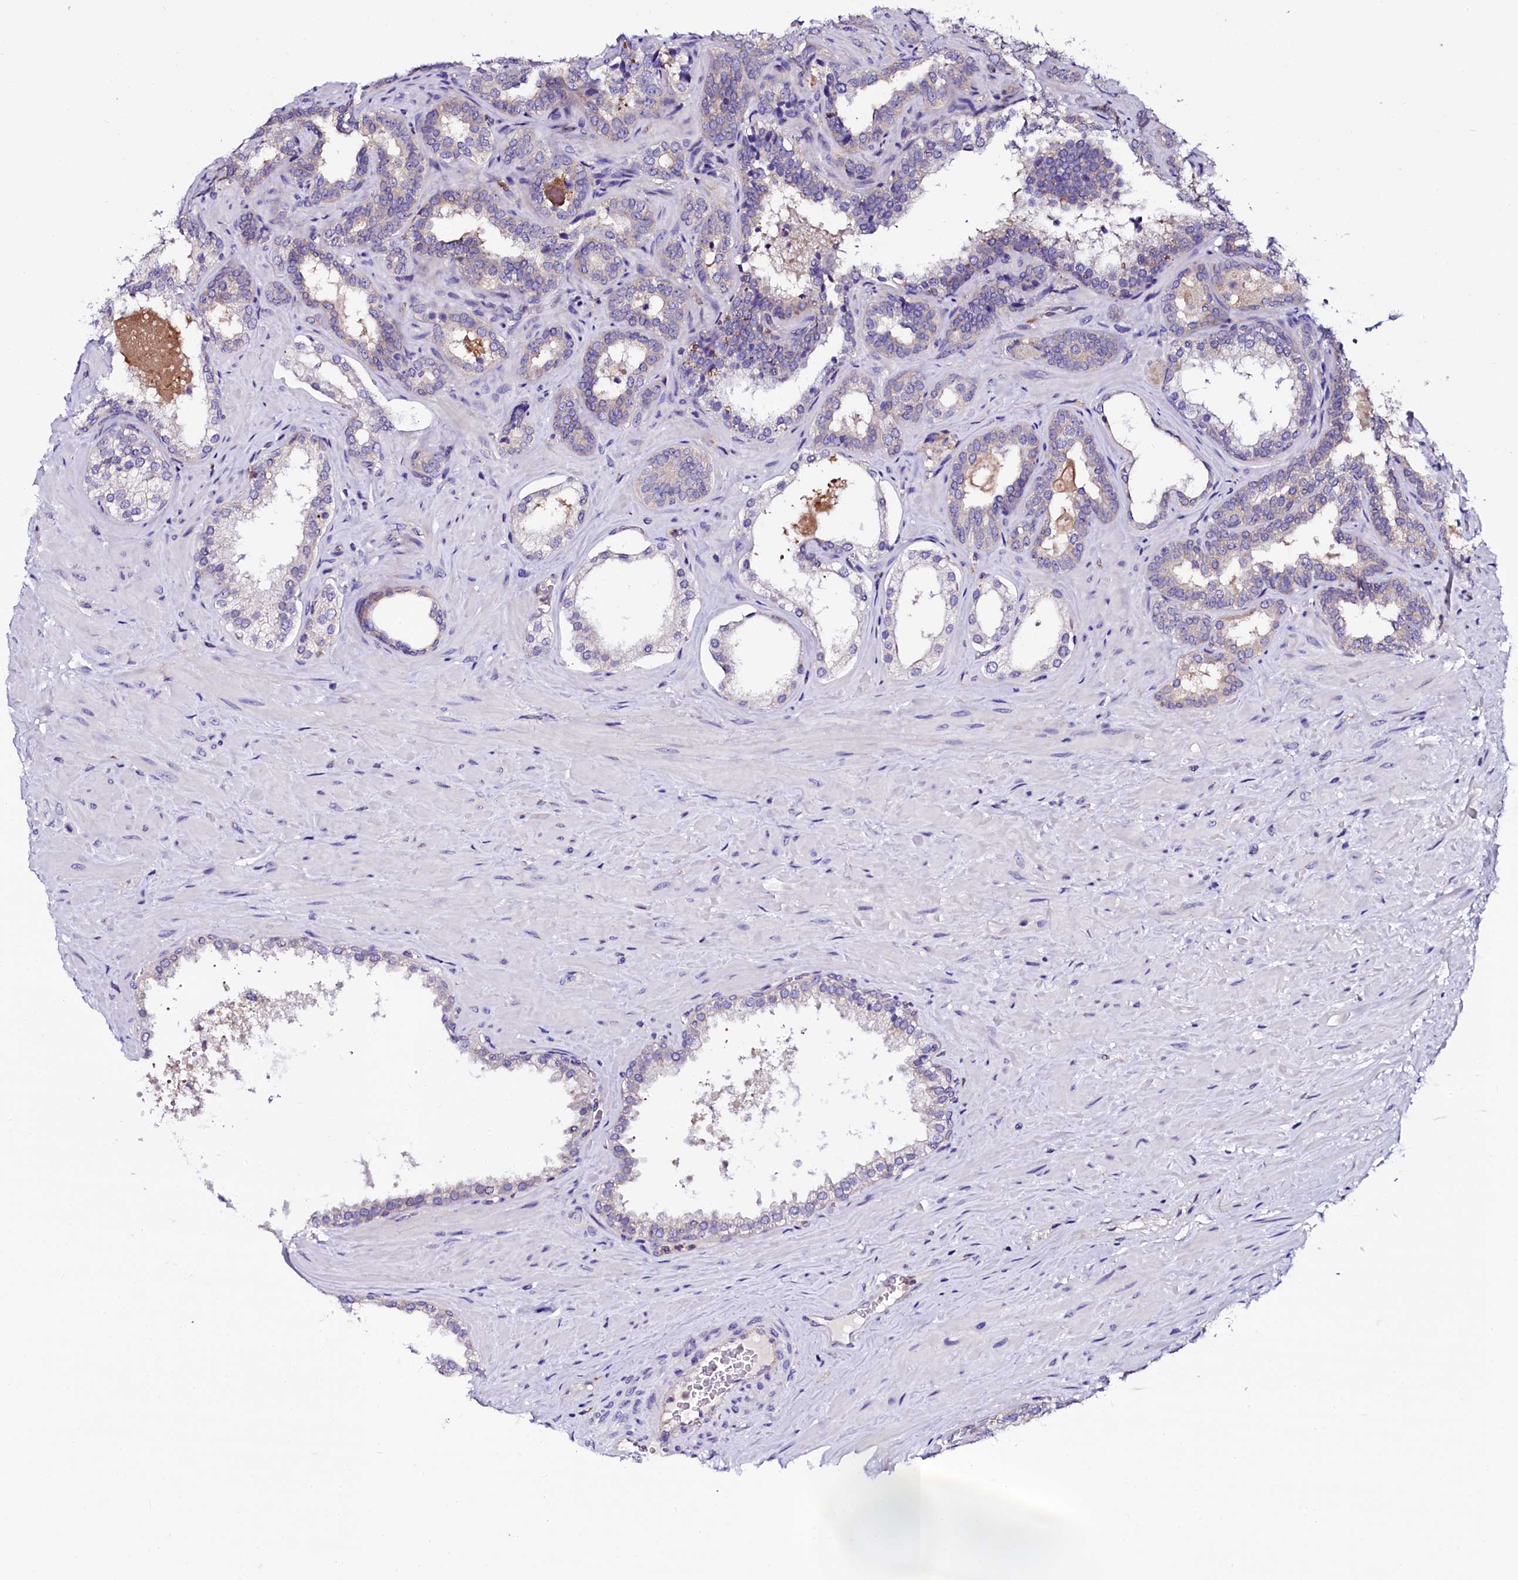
{"staining": {"intensity": "weak", "quantity": "<25%", "location": "cytoplasmic/membranous"}, "tissue": "prostate cancer", "cell_type": "Tumor cells", "image_type": "cancer", "snomed": [{"axis": "morphology", "description": "Adenocarcinoma, High grade"}, {"axis": "topography", "description": "Prostate"}], "caption": "Immunohistochemical staining of human prostate high-grade adenocarcinoma demonstrates no significant expression in tumor cells. (Immunohistochemistry (ihc), brightfield microscopy, high magnification).", "gene": "OTOL1", "patient": {"sex": "male", "age": 64}}